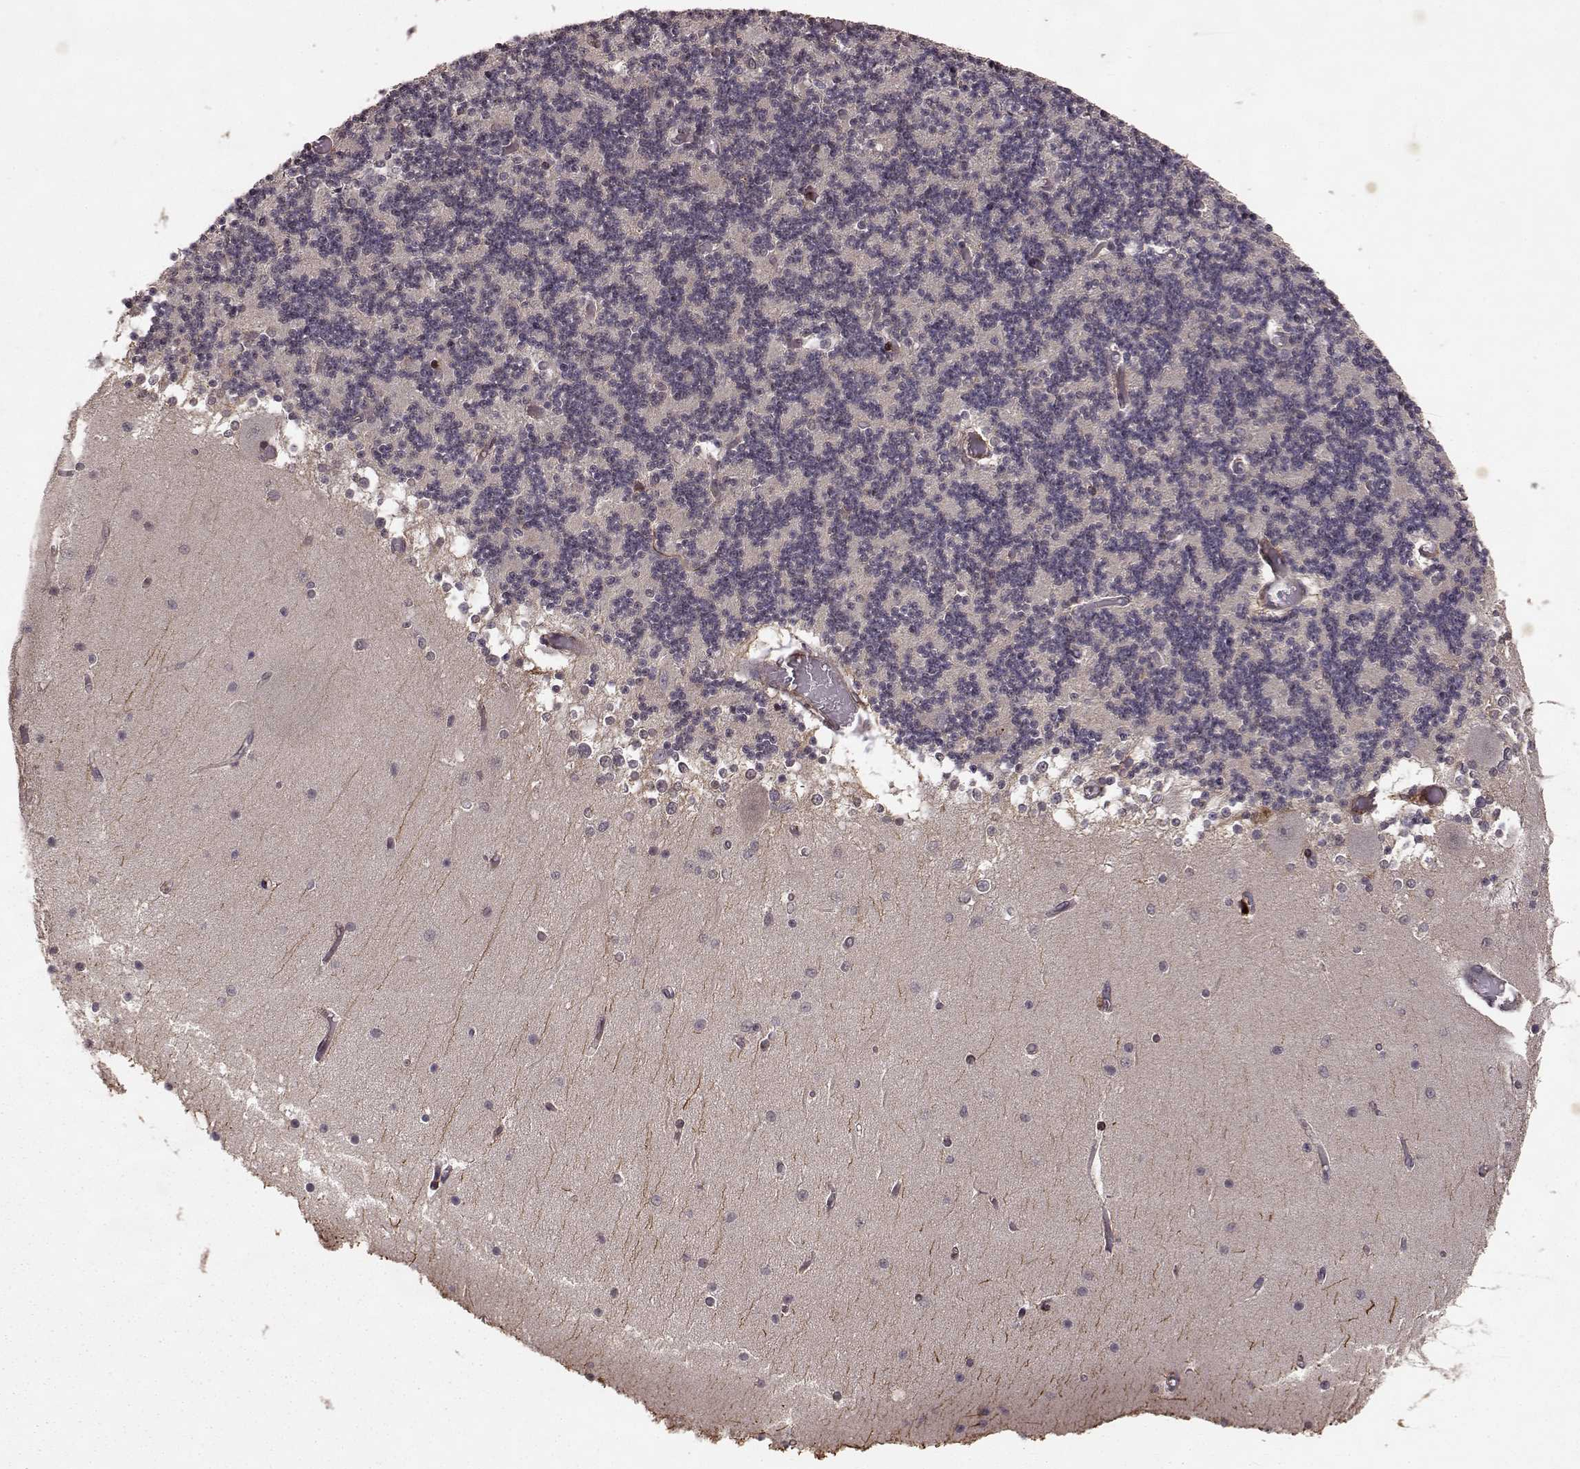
{"staining": {"intensity": "moderate", "quantity": "<25%", "location": "cytoplasmic/membranous"}, "tissue": "cerebellum", "cell_type": "Cells in granular layer", "image_type": "normal", "snomed": [{"axis": "morphology", "description": "Normal tissue, NOS"}, {"axis": "topography", "description": "Cerebellum"}], "caption": "Protein expression by immunohistochemistry displays moderate cytoplasmic/membranous expression in approximately <25% of cells in granular layer in benign cerebellum.", "gene": "FSTL1", "patient": {"sex": "female", "age": 28}}